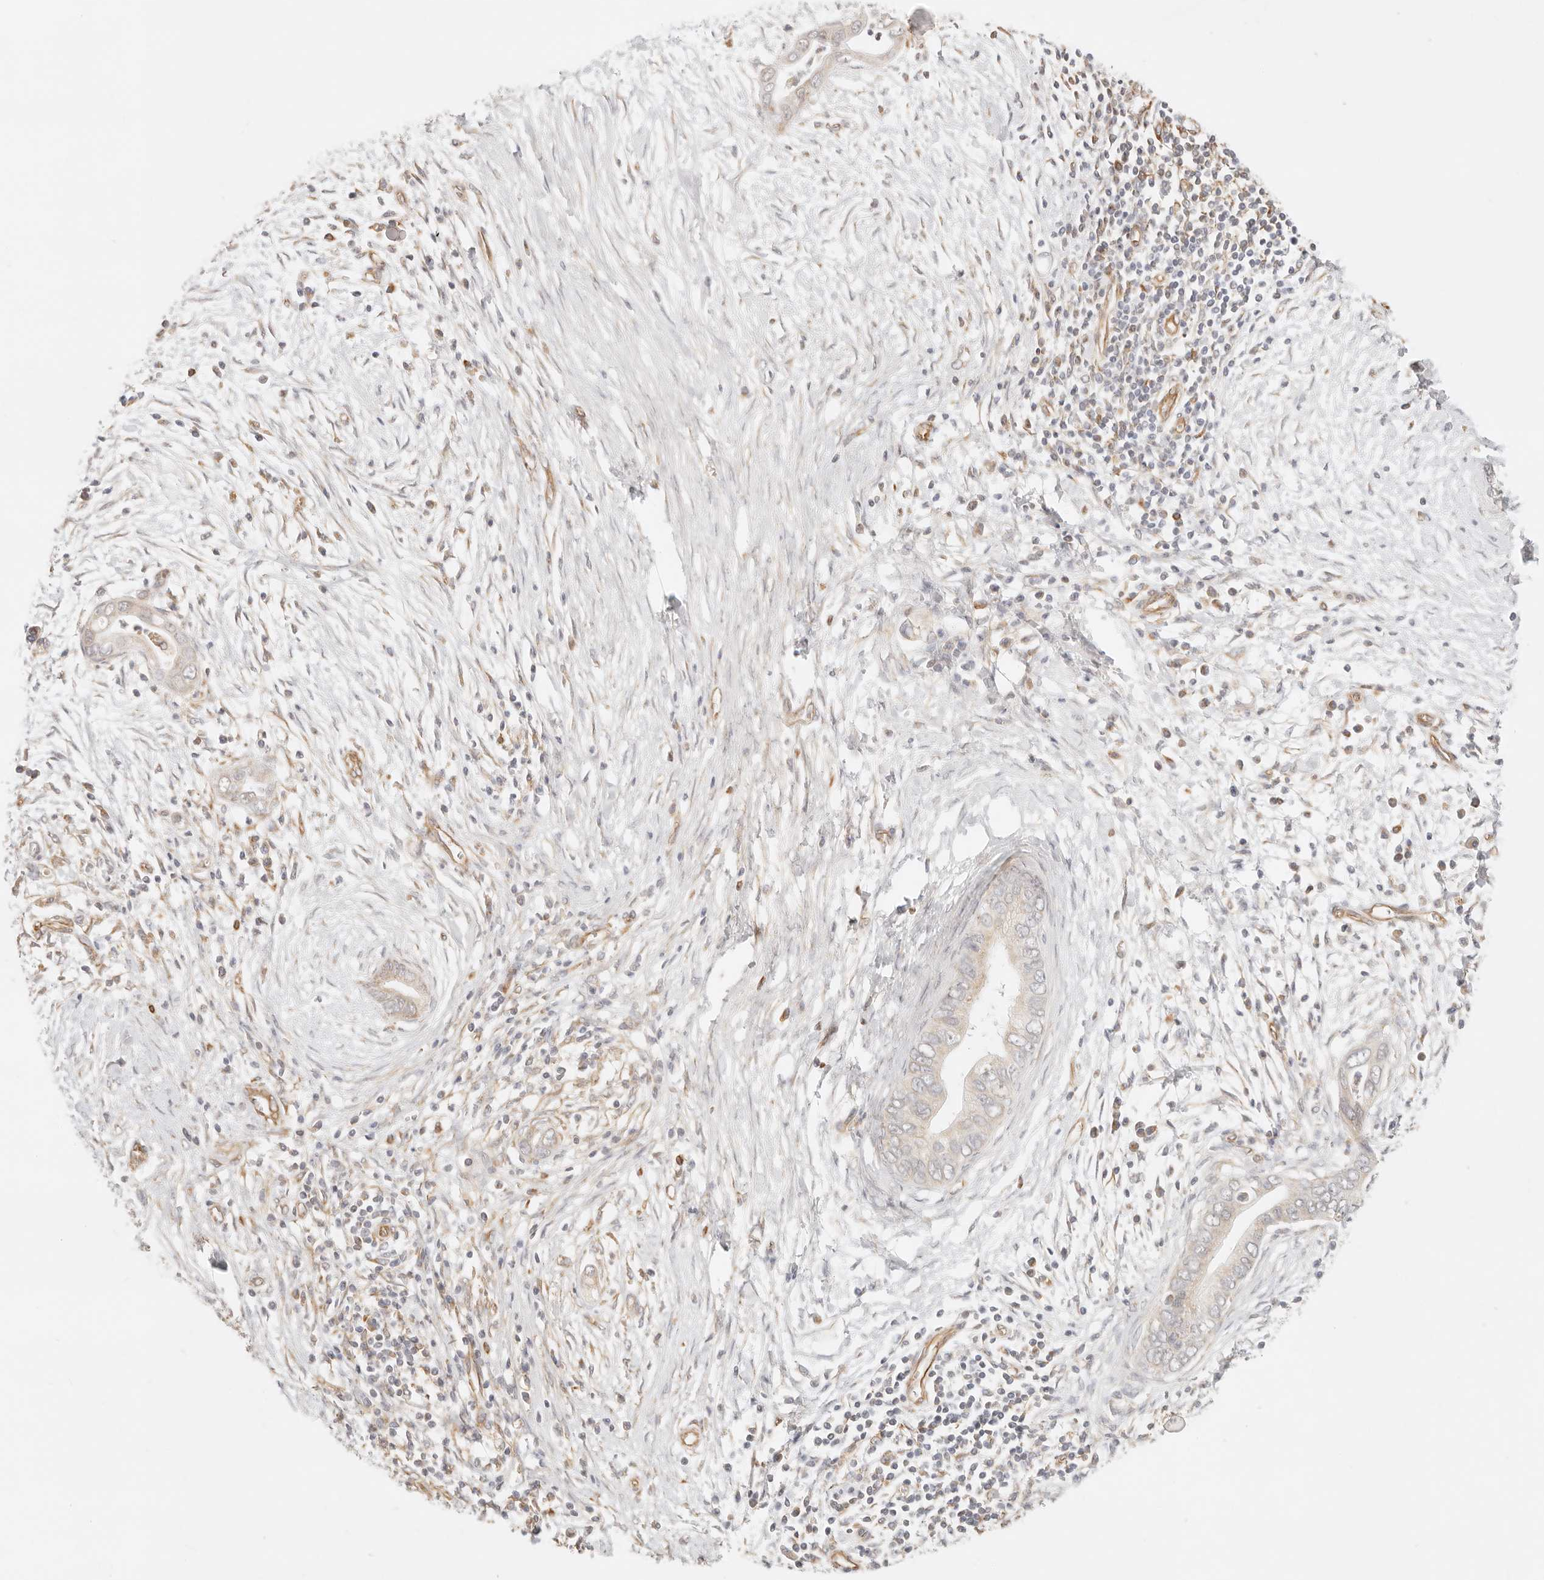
{"staining": {"intensity": "weak", "quantity": "25%-75%", "location": "cytoplasmic/membranous"}, "tissue": "pancreatic cancer", "cell_type": "Tumor cells", "image_type": "cancer", "snomed": [{"axis": "morphology", "description": "Adenocarcinoma, NOS"}, {"axis": "topography", "description": "Pancreas"}], "caption": "Human pancreatic cancer stained with a protein marker shows weak staining in tumor cells.", "gene": "ZC3H11A", "patient": {"sex": "male", "age": 75}}